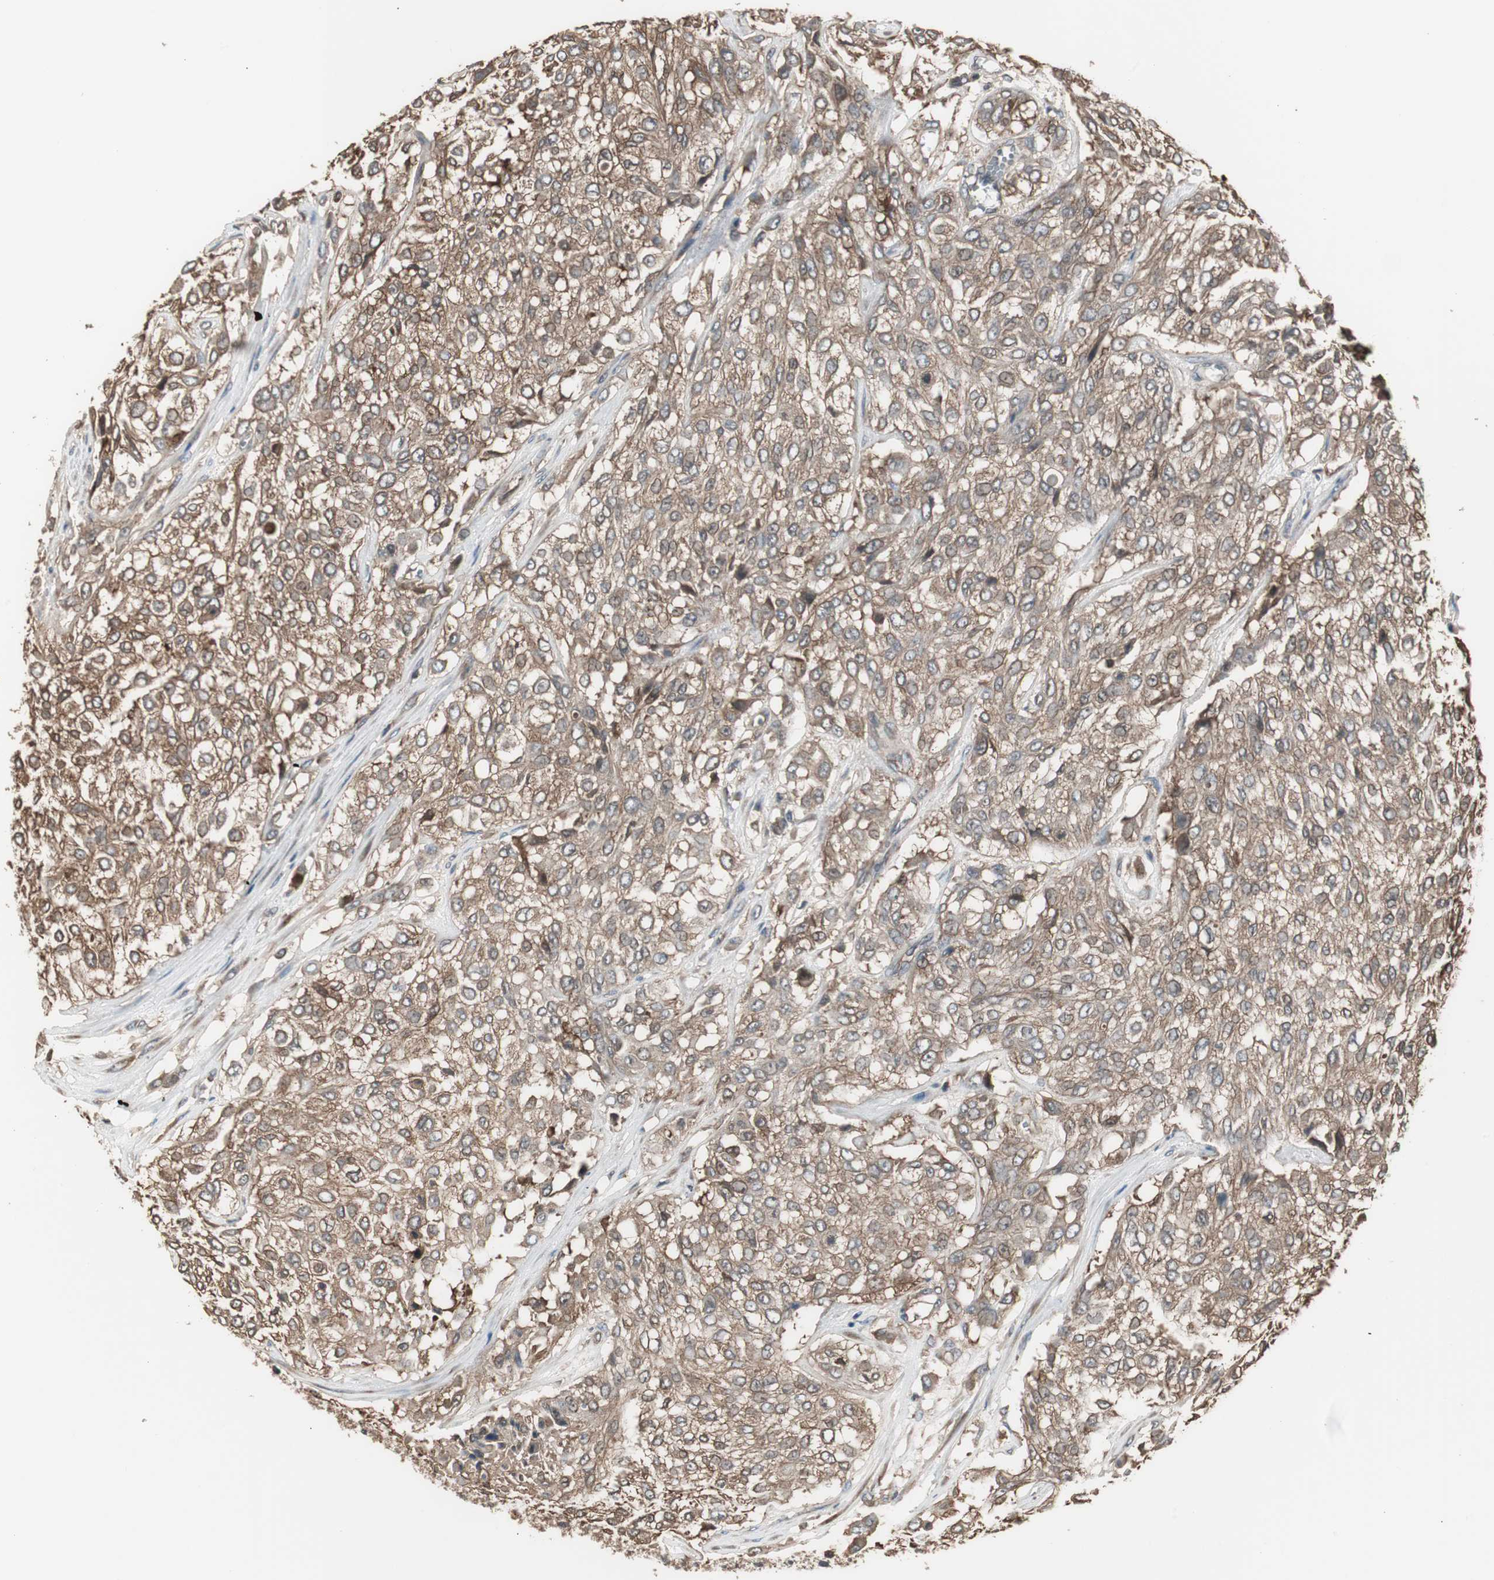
{"staining": {"intensity": "moderate", "quantity": ">75%", "location": "cytoplasmic/membranous"}, "tissue": "urothelial cancer", "cell_type": "Tumor cells", "image_type": "cancer", "snomed": [{"axis": "morphology", "description": "Urothelial carcinoma, High grade"}, {"axis": "topography", "description": "Urinary bladder"}], "caption": "Urothelial cancer was stained to show a protein in brown. There is medium levels of moderate cytoplasmic/membranous staining in approximately >75% of tumor cells.", "gene": "CAPNS1", "patient": {"sex": "male", "age": 57}}